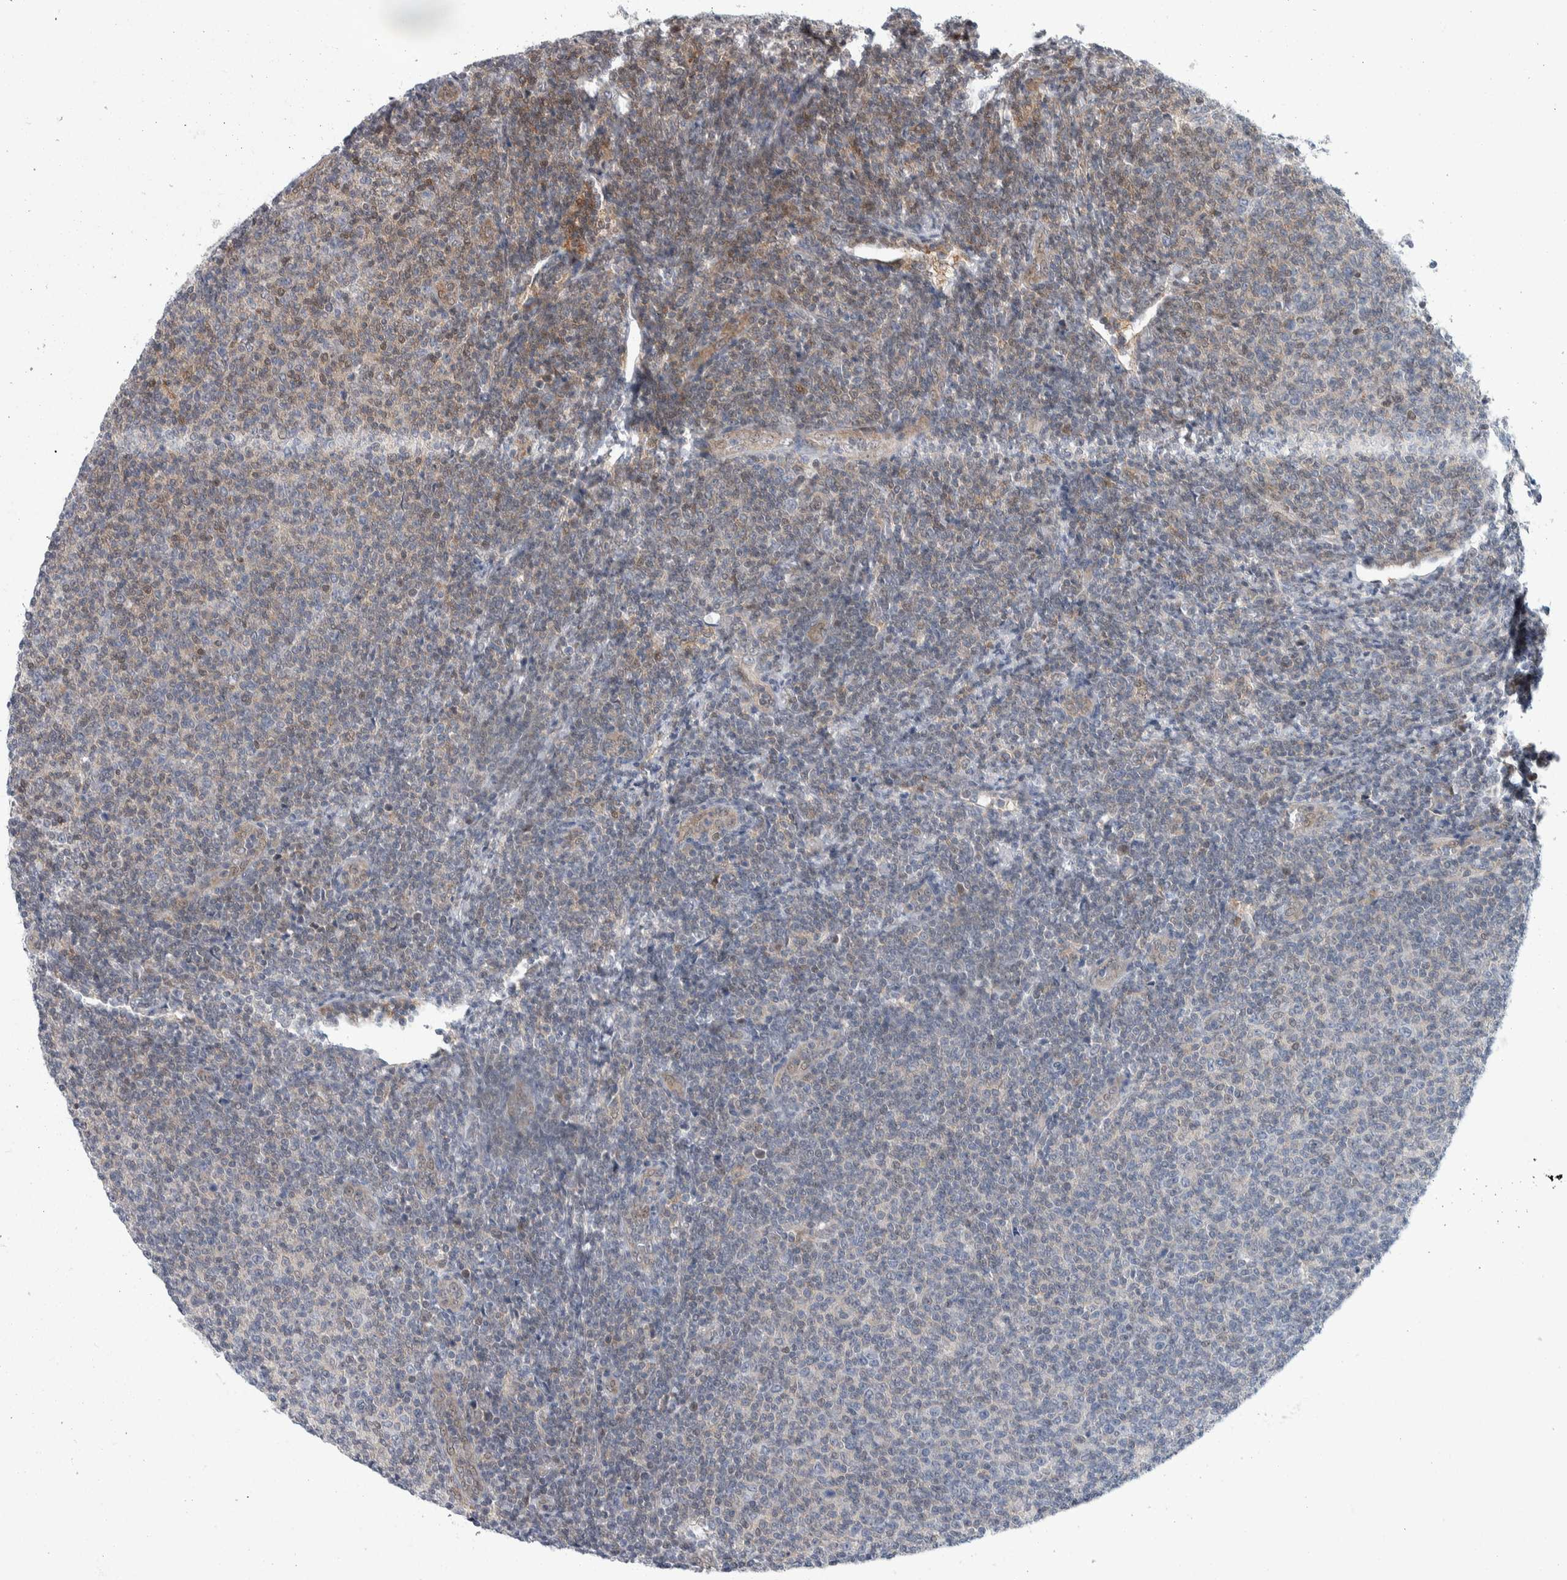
{"staining": {"intensity": "negative", "quantity": "none", "location": "none"}, "tissue": "lymphoma", "cell_type": "Tumor cells", "image_type": "cancer", "snomed": [{"axis": "morphology", "description": "Malignant lymphoma, non-Hodgkin's type, Low grade"}, {"axis": "topography", "description": "Lymph node"}], "caption": "Immunohistochemistry (IHC) image of human lymphoma stained for a protein (brown), which reveals no positivity in tumor cells.", "gene": "PTPA", "patient": {"sex": "male", "age": 66}}